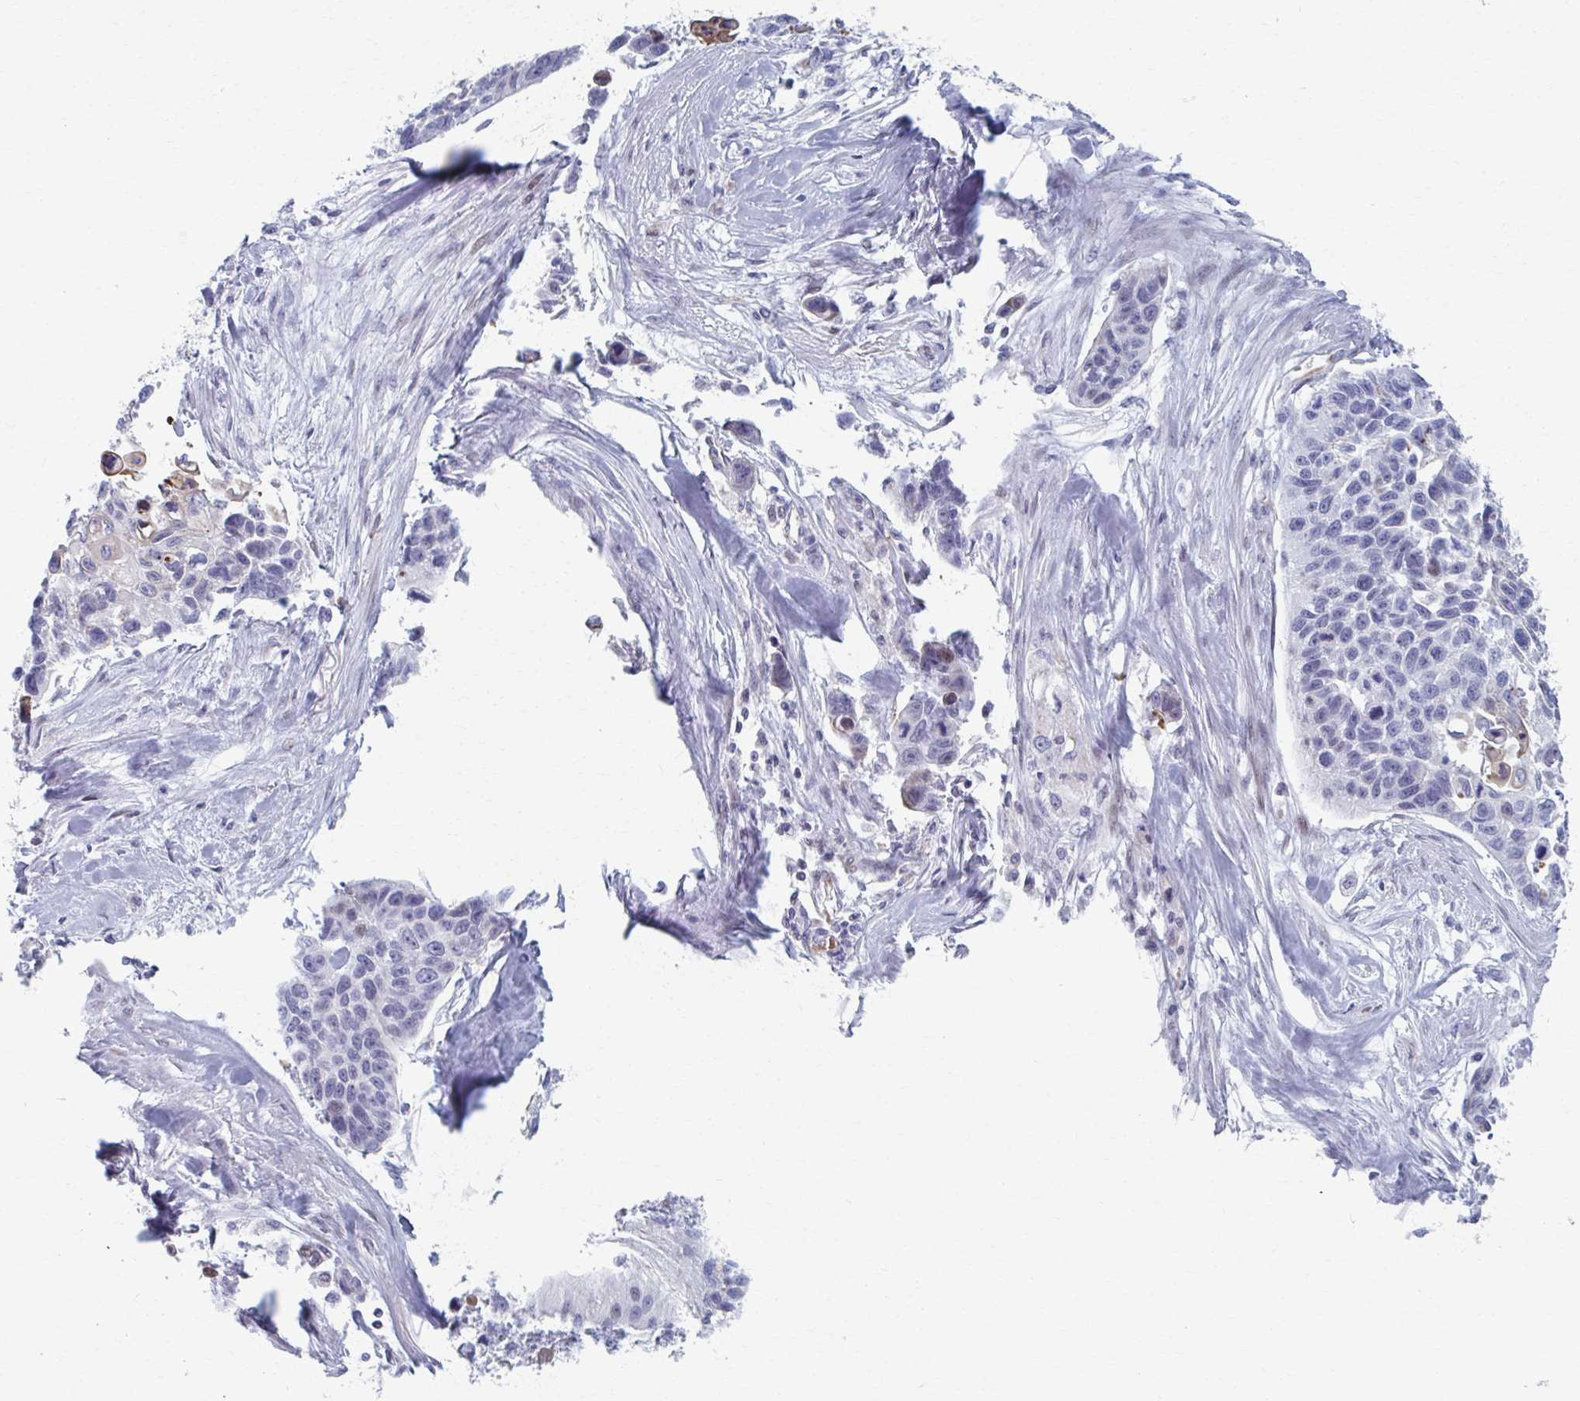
{"staining": {"intensity": "negative", "quantity": "none", "location": "none"}, "tissue": "lung cancer", "cell_type": "Tumor cells", "image_type": "cancer", "snomed": [{"axis": "morphology", "description": "Squamous cell carcinoma, NOS"}, {"axis": "topography", "description": "Lung"}], "caption": "DAB (3,3'-diaminobenzidine) immunohistochemical staining of human lung squamous cell carcinoma displays no significant staining in tumor cells.", "gene": "ABHD16B", "patient": {"sex": "male", "age": 62}}